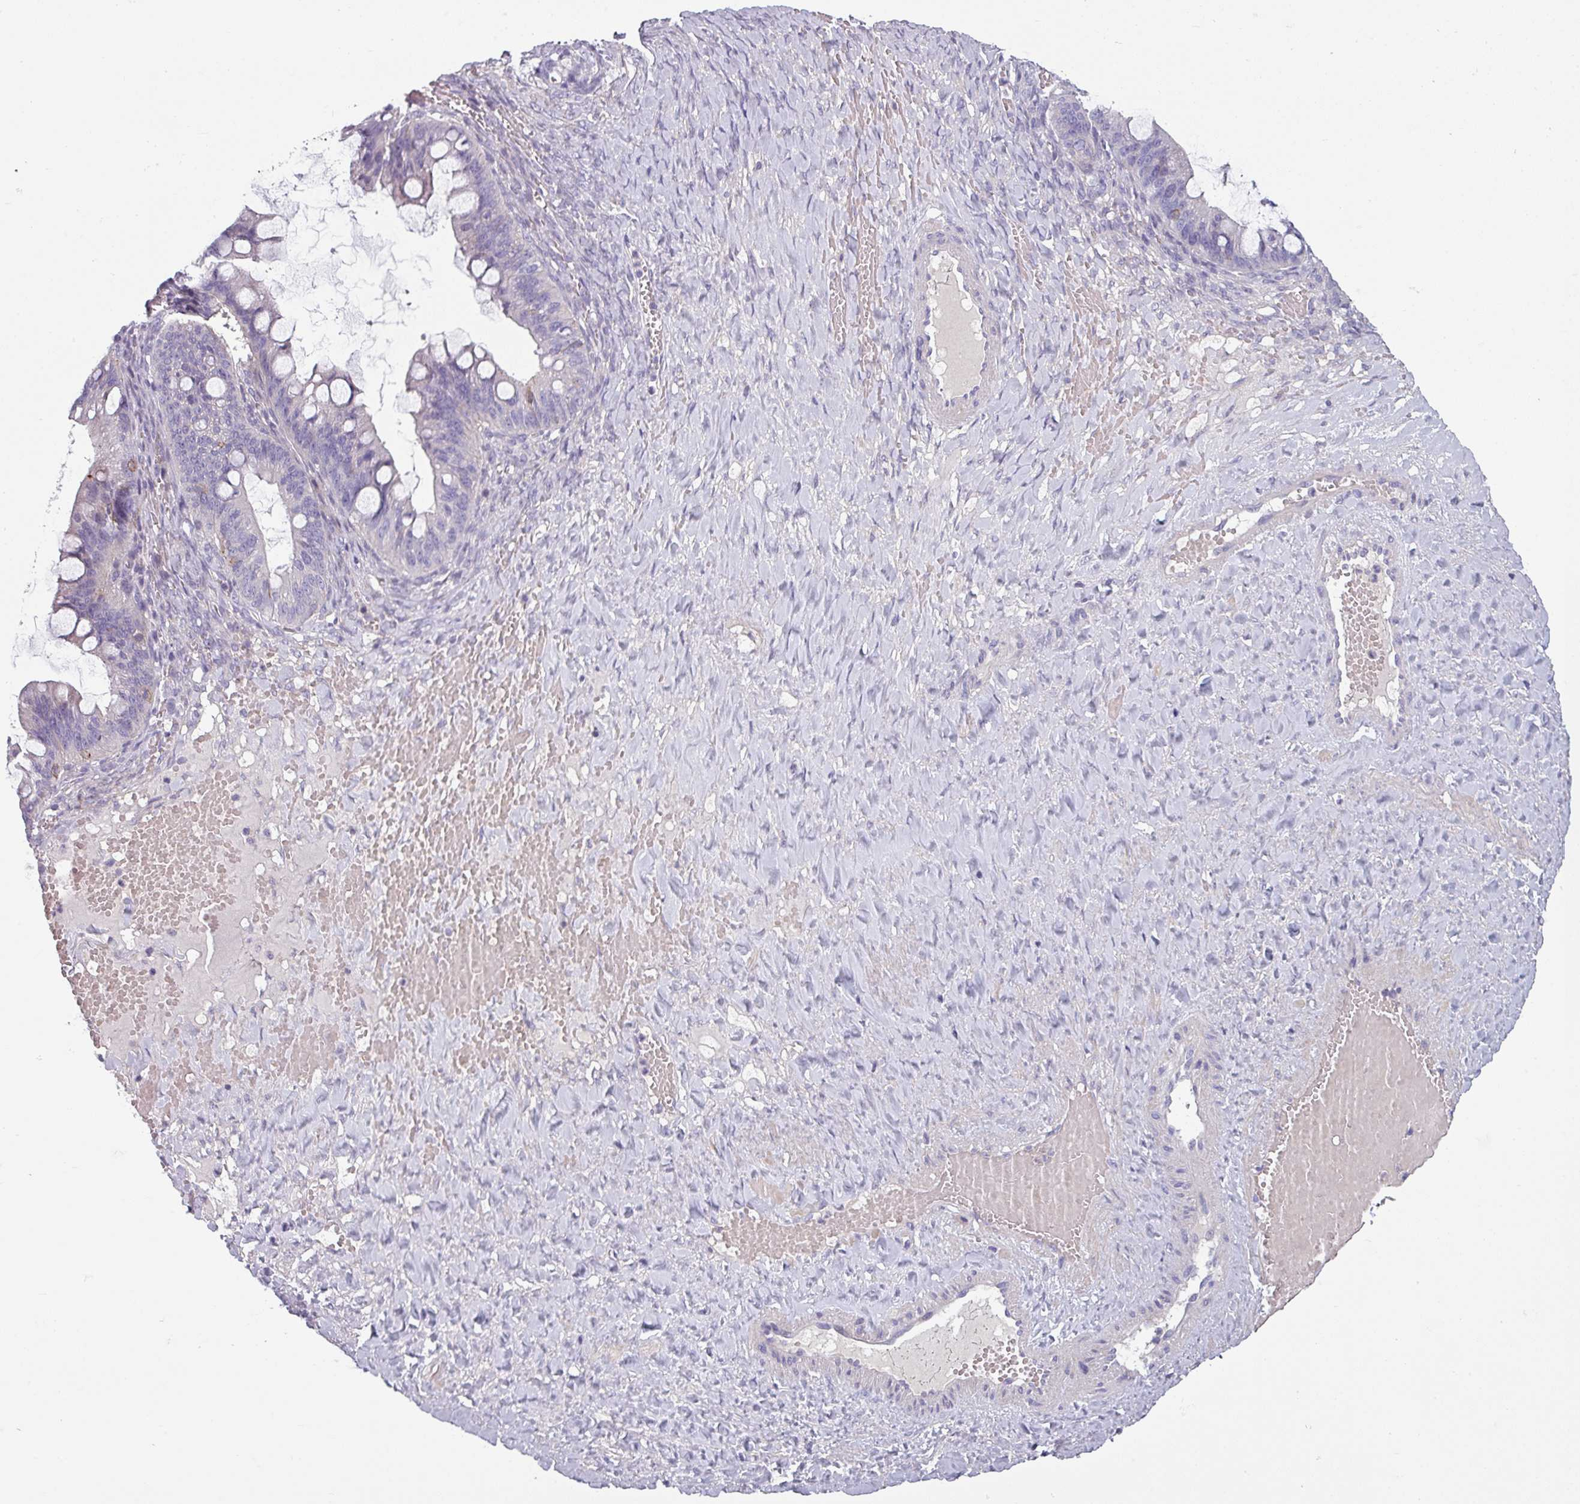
{"staining": {"intensity": "negative", "quantity": "none", "location": "none"}, "tissue": "ovarian cancer", "cell_type": "Tumor cells", "image_type": "cancer", "snomed": [{"axis": "morphology", "description": "Cystadenocarcinoma, mucinous, NOS"}, {"axis": "topography", "description": "Ovary"}], "caption": "This is an immunohistochemistry micrograph of human ovarian mucinous cystadenocarcinoma. There is no staining in tumor cells.", "gene": "TMEM132A", "patient": {"sex": "female", "age": 73}}